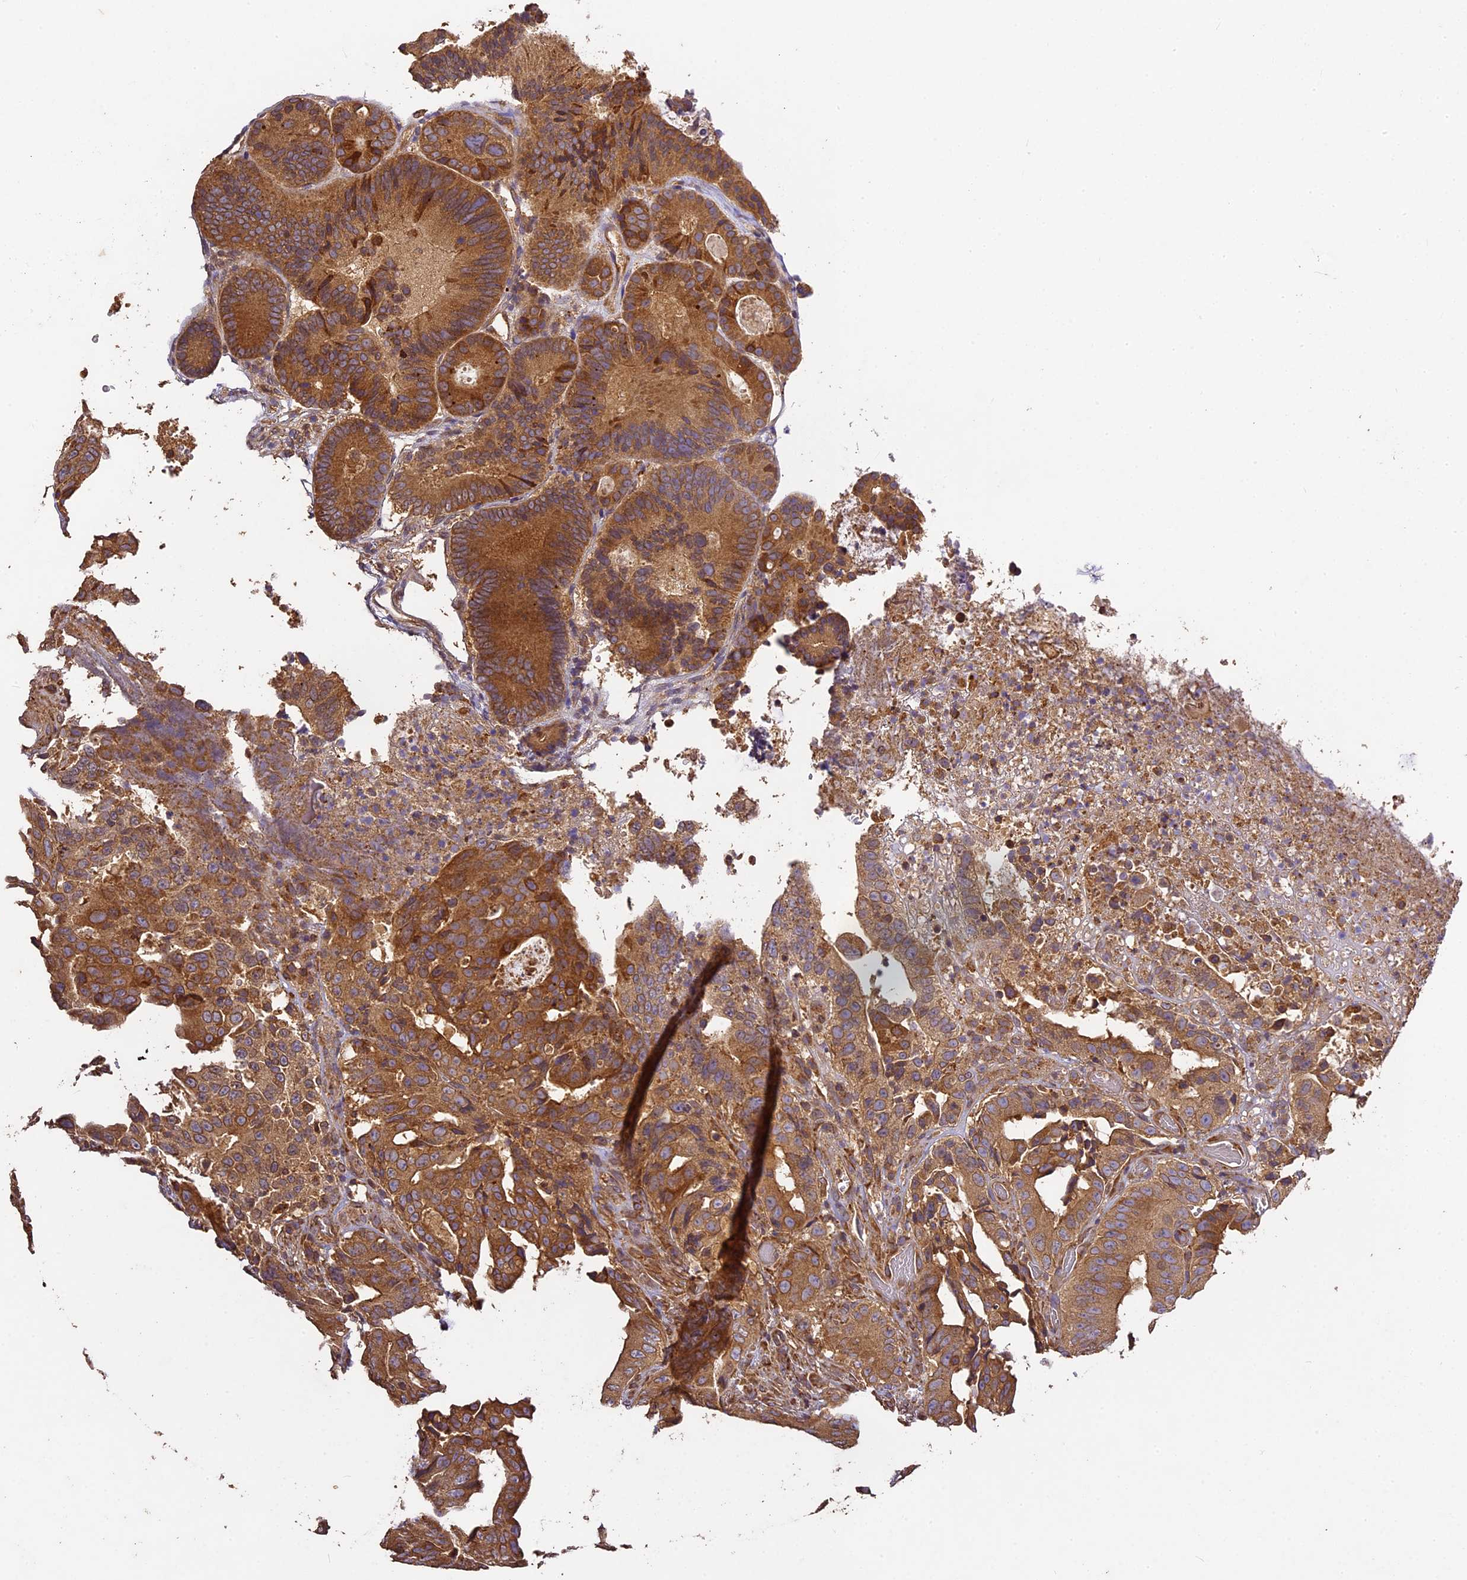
{"staining": {"intensity": "moderate", "quantity": ">75%", "location": "cytoplasmic/membranous"}, "tissue": "colorectal cancer", "cell_type": "Tumor cells", "image_type": "cancer", "snomed": [{"axis": "morphology", "description": "Adenocarcinoma, NOS"}, {"axis": "topography", "description": "Colon"}], "caption": "An image showing moderate cytoplasmic/membranous expression in about >75% of tumor cells in colorectal adenocarcinoma, as visualized by brown immunohistochemical staining.", "gene": "BRAP", "patient": {"sex": "male", "age": 83}}